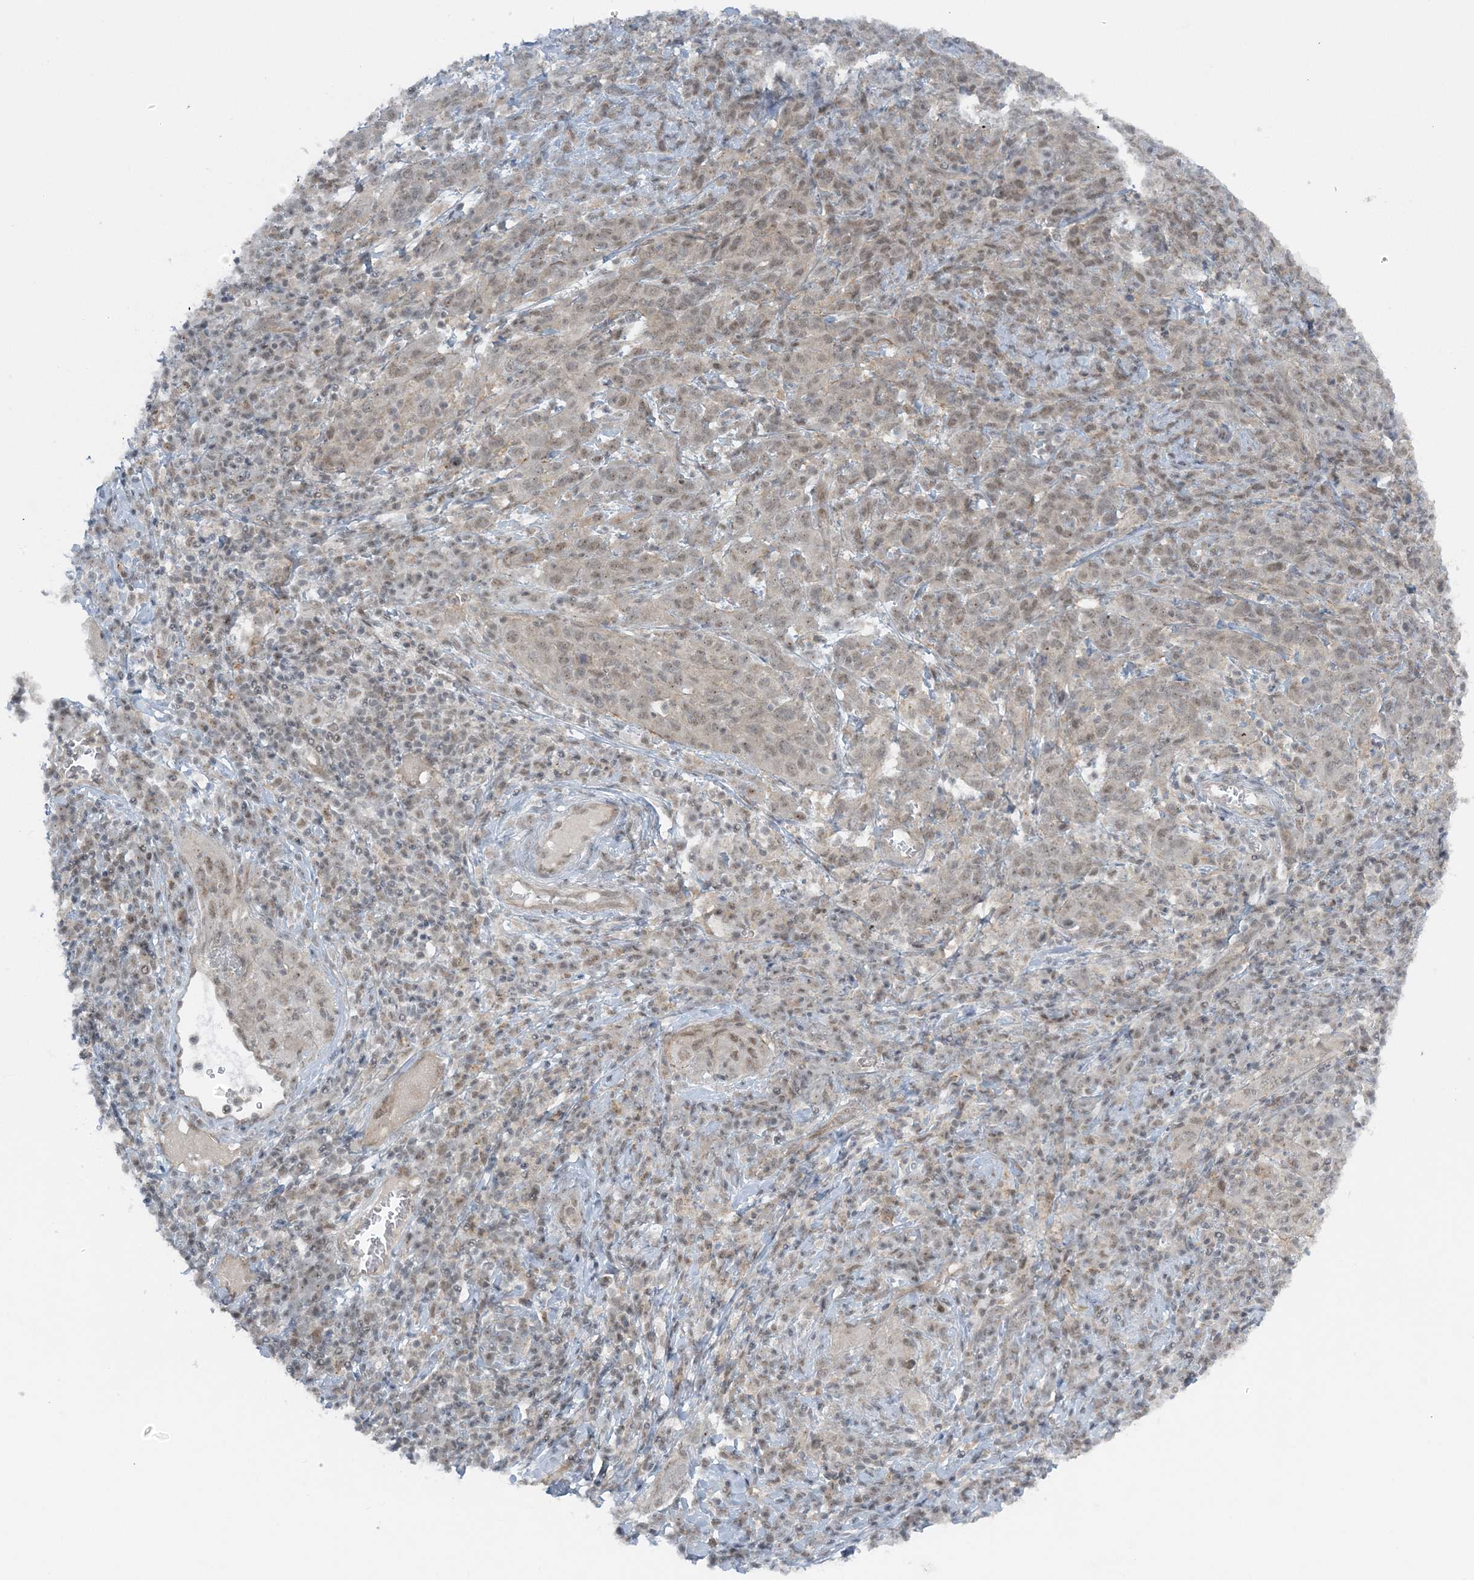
{"staining": {"intensity": "weak", "quantity": "25%-75%", "location": "nuclear"}, "tissue": "cervical cancer", "cell_type": "Tumor cells", "image_type": "cancer", "snomed": [{"axis": "morphology", "description": "Squamous cell carcinoma, NOS"}, {"axis": "topography", "description": "Cervix"}], "caption": "This photomicrograph shows IHC staining of cervical cancer (squamous cell carcinoma), with low weak nuclear staining in approximately 25%-75% of tumor cells.", "gene": "ATP11A", "patient": {"sex": "female", "age": 46}}